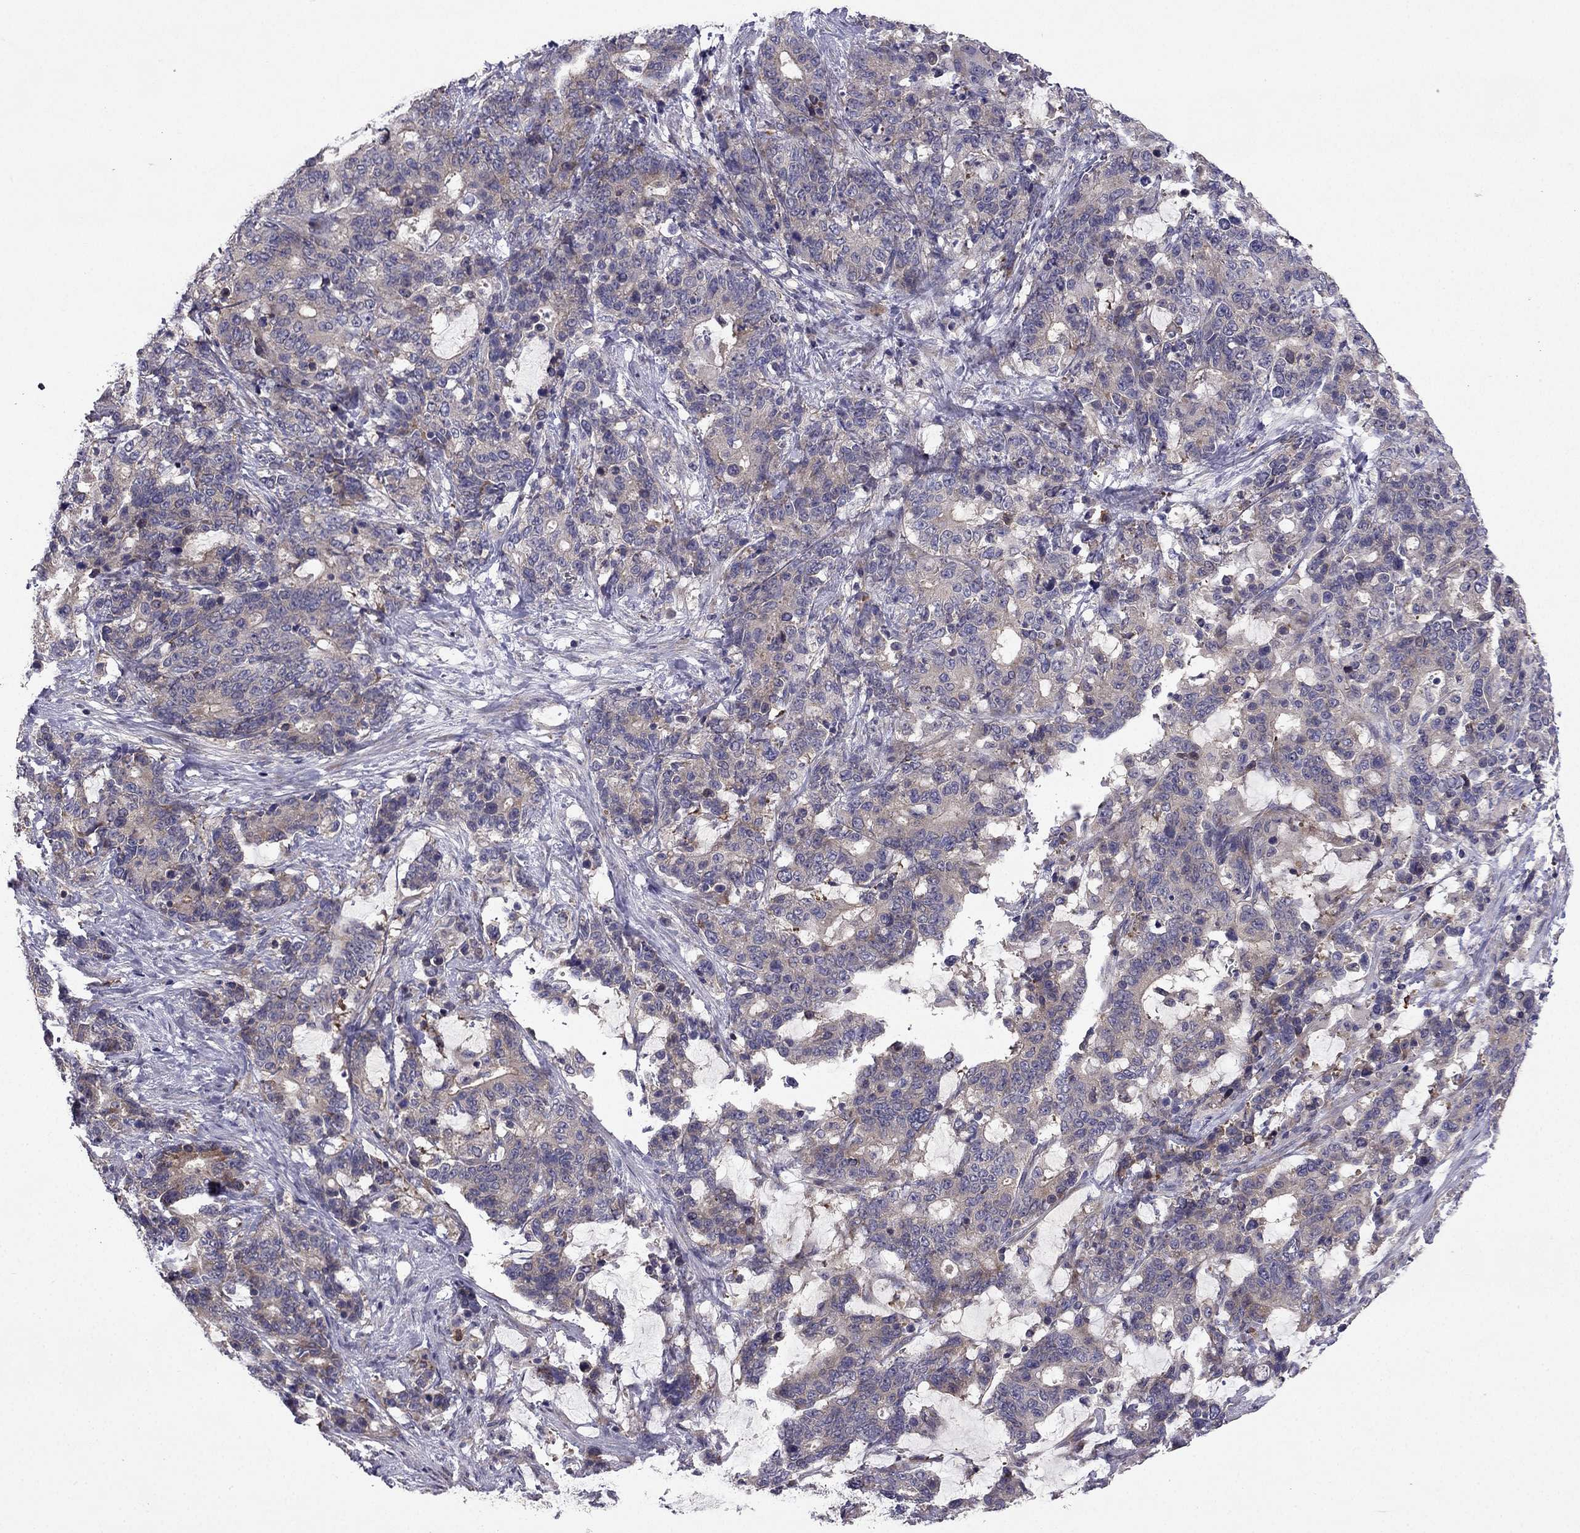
{"staining": {"intensity": "moderate", "quantity": "<25%", "location": "cytoplasmic/membranous"}, "tissue": "stomach cancer", "cell_type": "Tumor cells", "image_type": "cancer", "snomed": [{"axis": "morphology", "description": "Normal tissue, NOS"}, {"axis": "morphology", "description": "Adenocarcinoma, NOS"}, {"axis": "topography", "description": "Stomach"}], "caption": "A low amount of moderate cytoplasmic/membranous staining is appreciated in approximately <25% of tumor cells in stomach cancer (adenocarcinoma) tissue. Nuclei are stained in blue.", "gene": "STXBP5", "patient": {"sex": "female", "age": 64}}